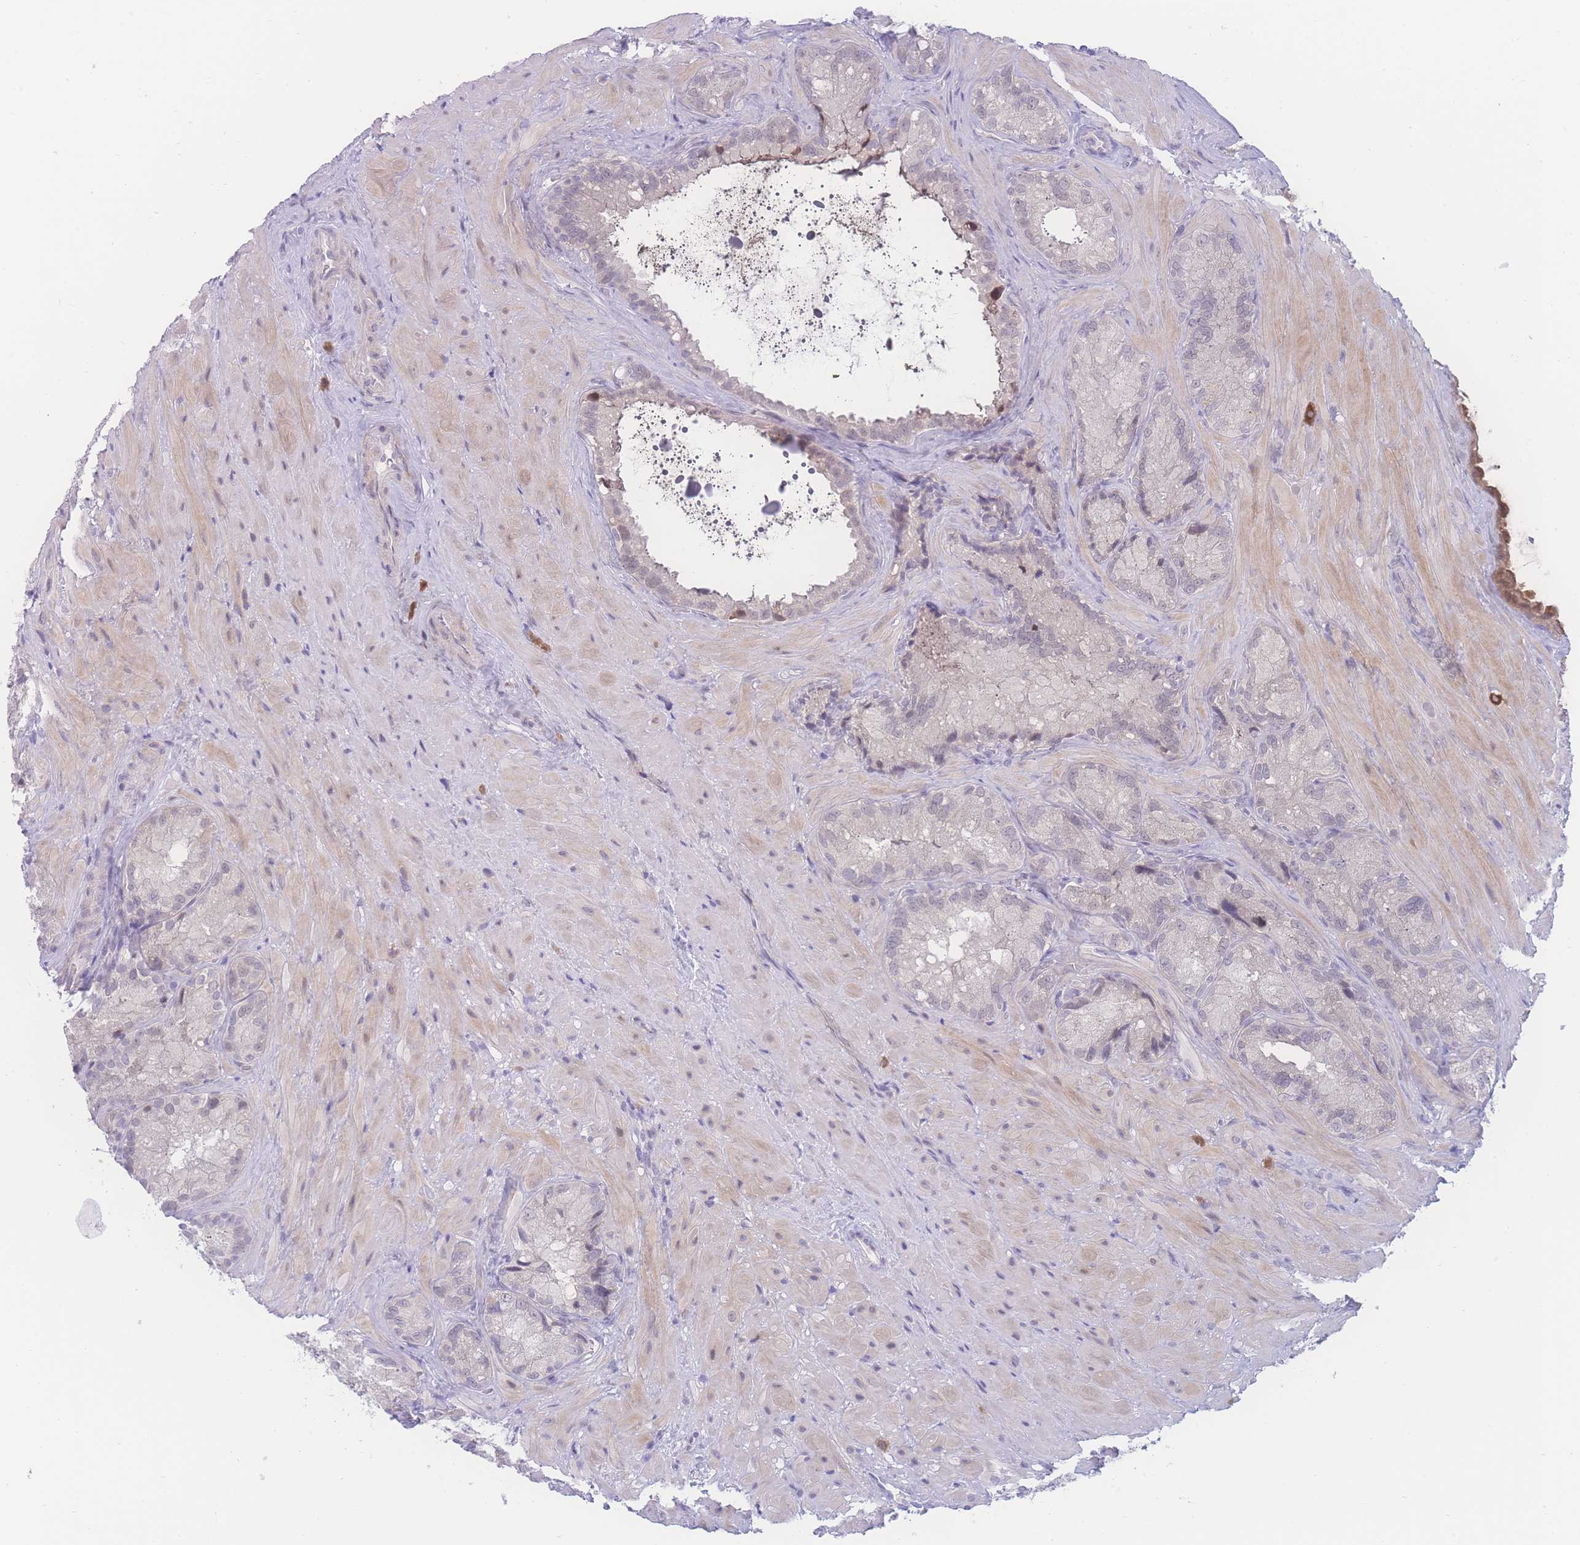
{"staining": {"intensity": "negative", "quantity": "none", "location": "none"}, "tissue": "seminal vesicle", "cell_type": "Glandular cells", "image_type": "normal", "snomed": [{"axis": "morphology", "description": "Normal tissue, NOS"}, {"axis": "topography", "description": "Seminal veicle"}], "caption": "An immunohistochemistry (IHC) micrograph of normal seminal vesicle is shown. There is no staining in glandular cells of seminal vesicle.", "gene": "PRSS22", "patient": {"sex": "male", "age": 62}}